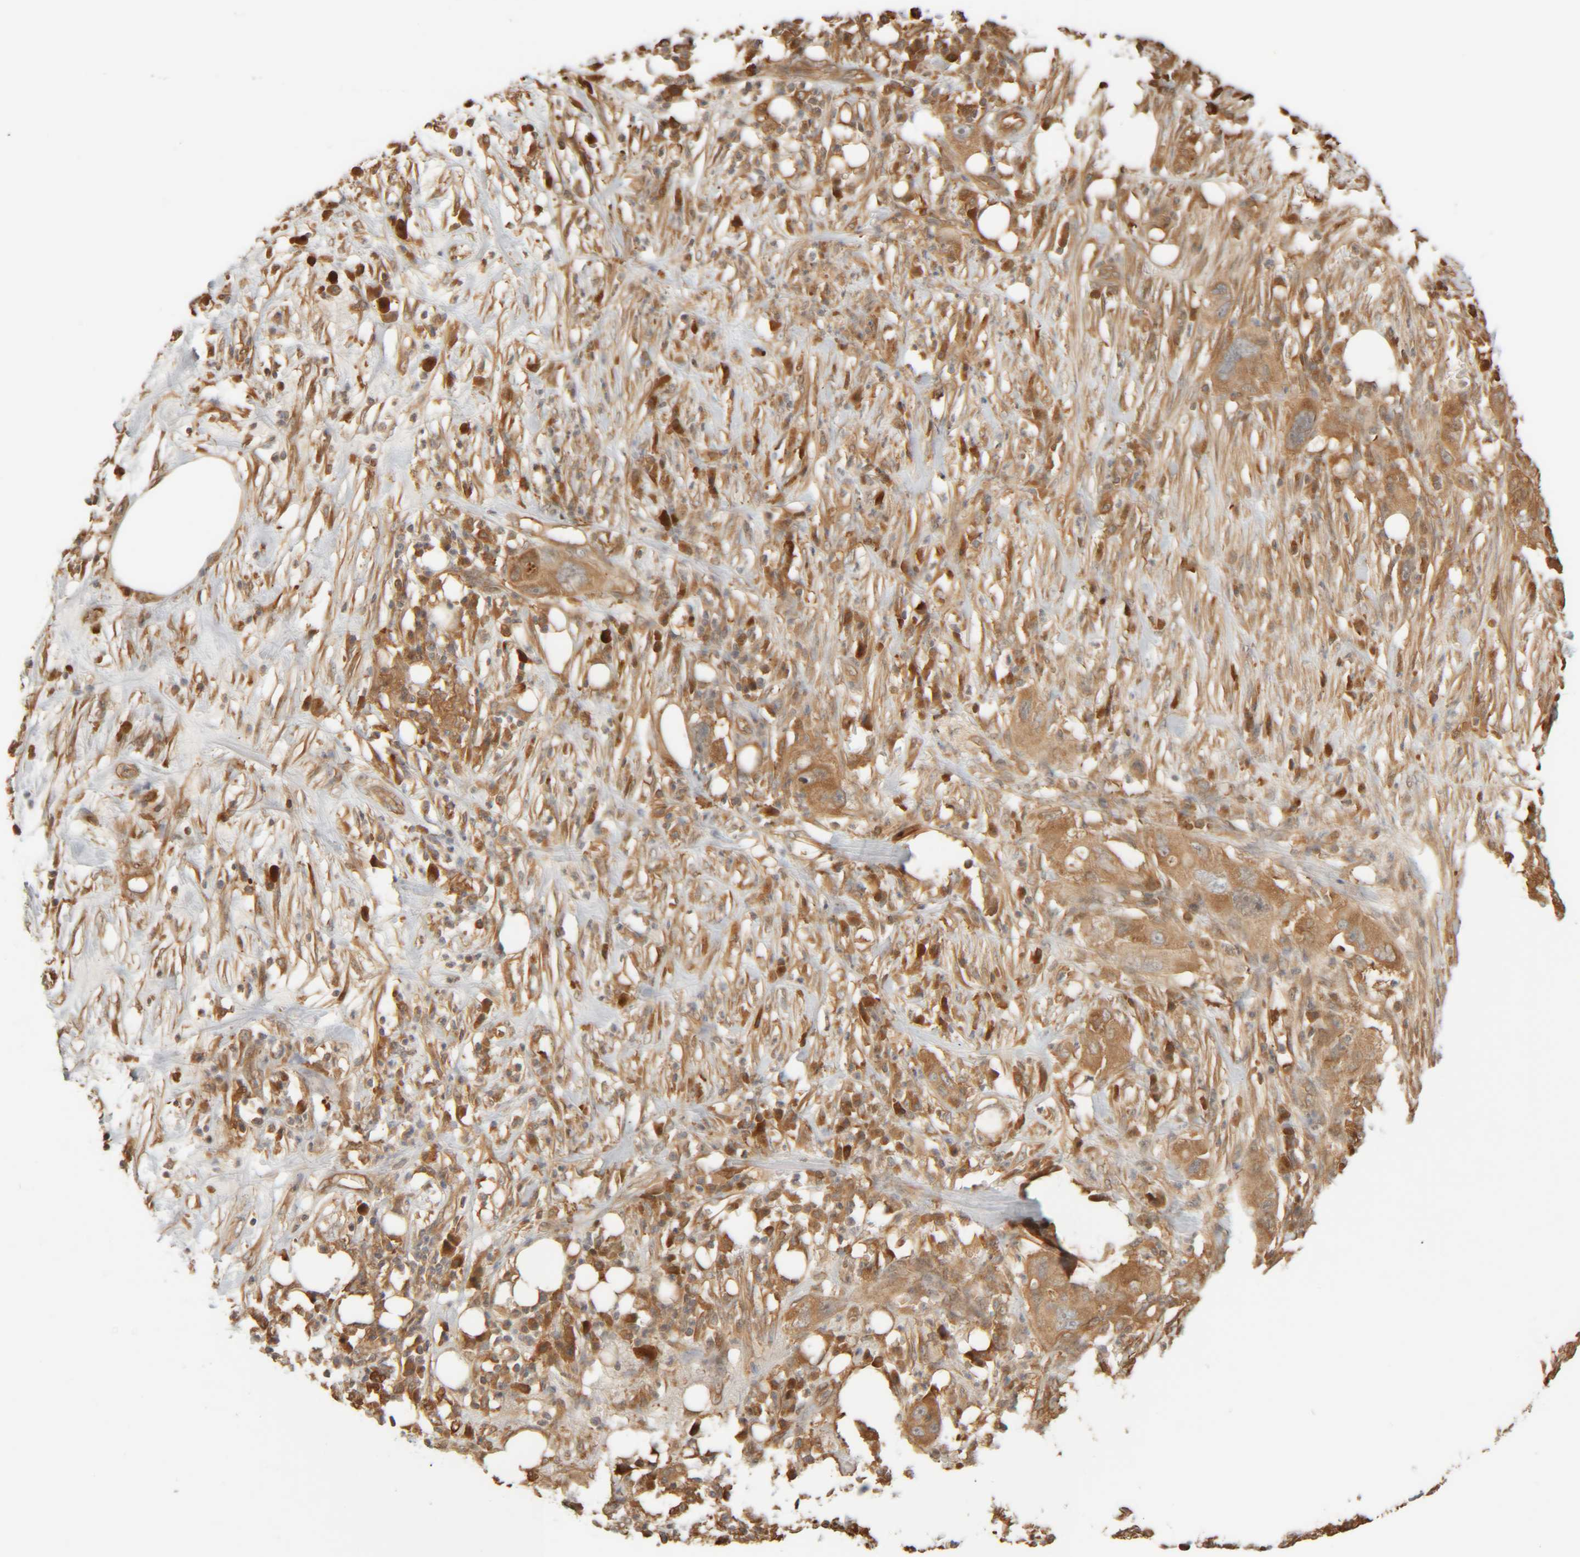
{"staining": {"intensity": "moderate", "quantity": ">75%", "location": "cytoplasmic/membranous"}, "tissue": "pancreatic cancer", "cell_type": "Tumor cells", "image_type": "cancer", "snomed": [{"axis": "morphology", "description": "Adenocarcinoma, NOS"}, {"axis": "topography", "description": "Pancreas"}], "caption": "DAB (3,3'-diaminobenzidine) immunohistochemical staining of adenocarcinoma (pancreatic) shows moderate cytoplasmic/membranous protein positivity in approximately >75% of tumor cells. (DAB (3,3'-diaminobenzidine) IHC with brightfield microscopy, high magnification).", "gene": "TMEM192", "patient": {"sex": "female", "age": 78}}